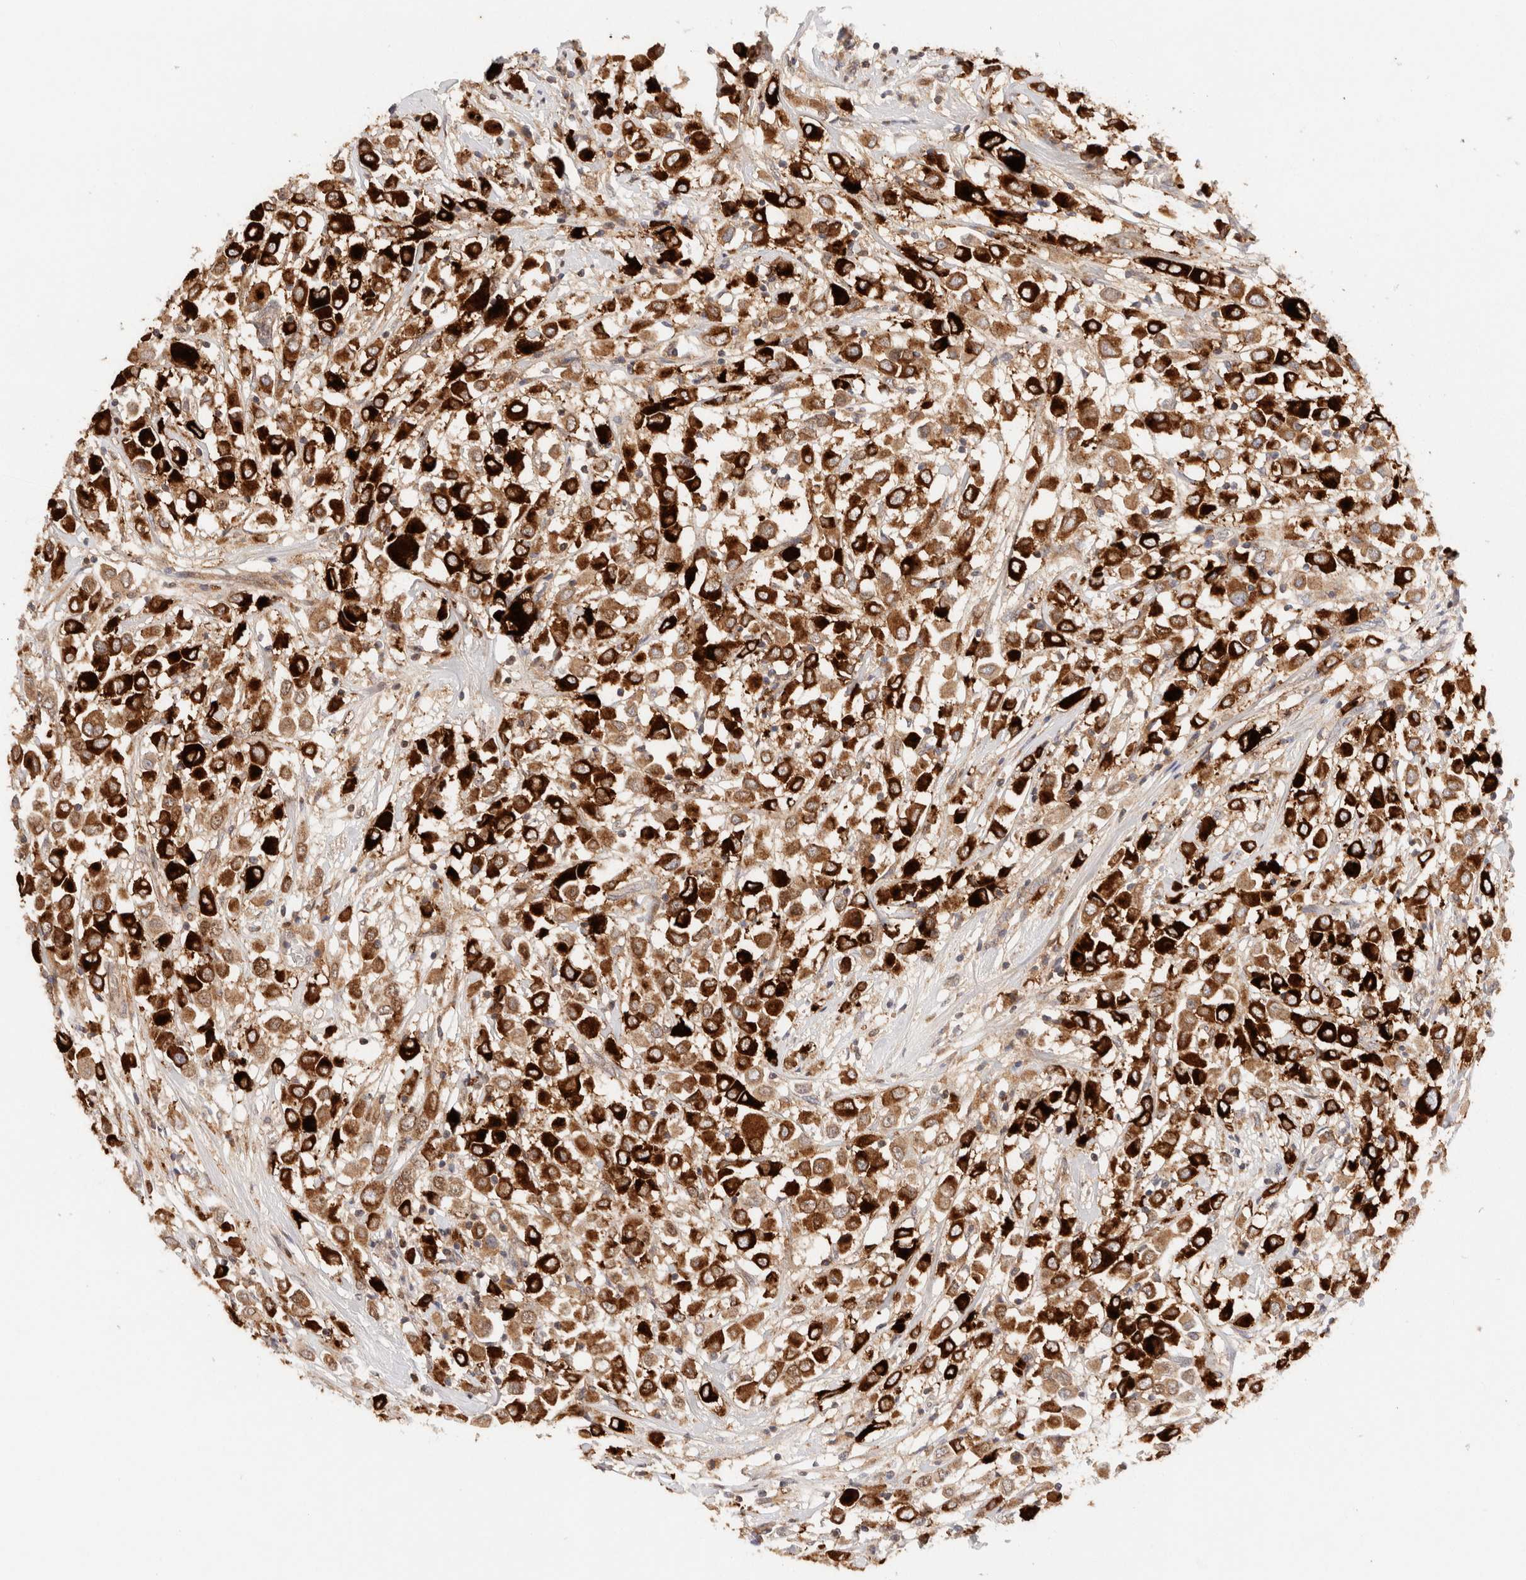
{"staining": {"intensity": "strong", "quantity": ">75%", "location": "cytoplasmic/membranous"}, "tissue": "breast cancer", "cell_type": "Tumor cells", "image_type": "cancer", "snomed": [{"axis": "morphology", "description": "Duct carcinoma"}, {"axis": "topography", "description": "Breast"}], "caption": "Immunohistochemical staining of breast cancer demonstrates high levels of strong cytoplasmic/membranous protein expression in about >75% of tumor cells.", "gene": "SCGB2A2", "patient": {"sex": "female", "age": 61}}